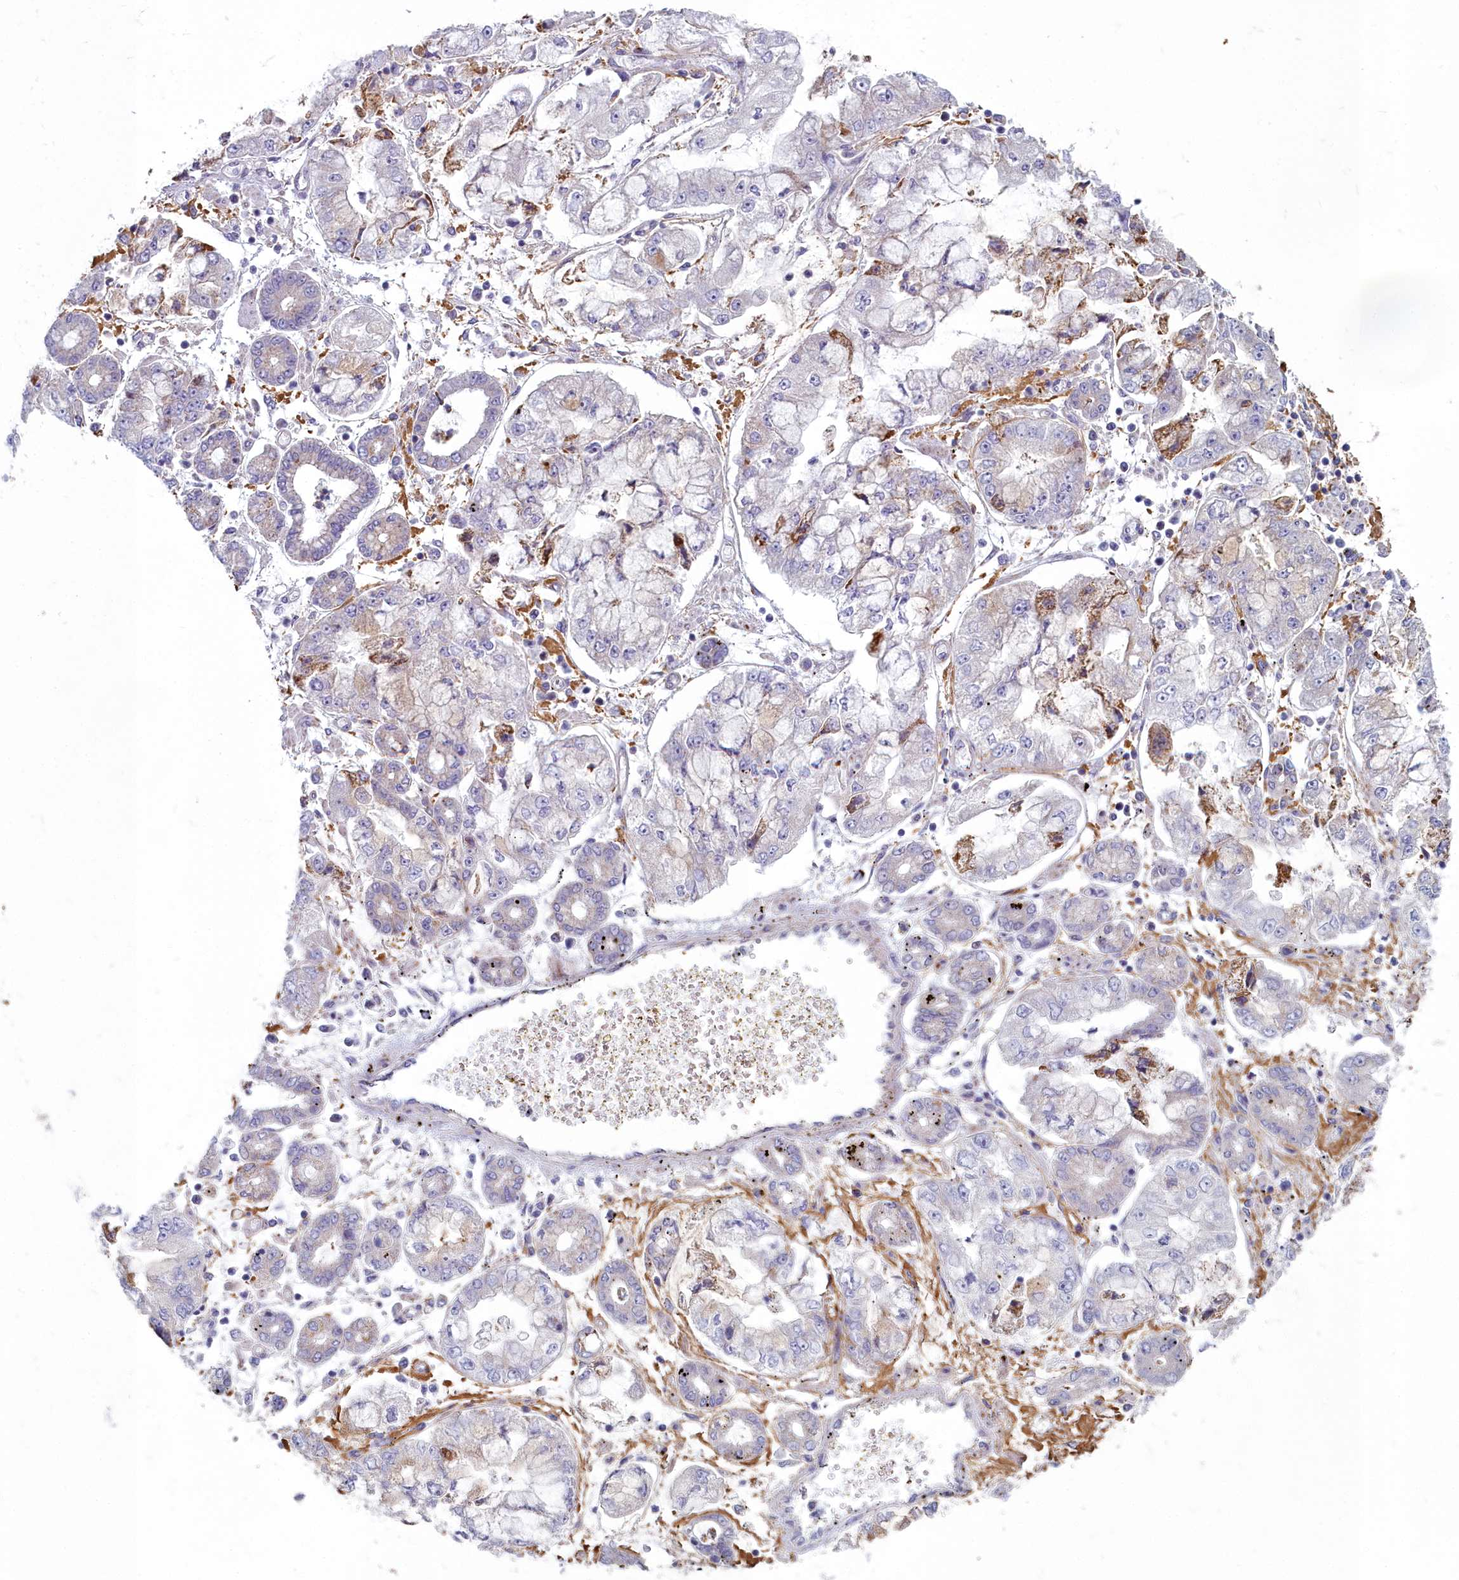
{"staining": {"intensity": "negative", "quantity": "none", "location": "none"}, "tissue": "stomach cancer", "cell_type": "Tumor cells", "image_type": "cancer", "snomed": [{"axis": "morphology", "description": "Adenocarcinoma, NOS"}, {"axis": "topography", "description": "Stomach"}], "caption": "Immunohistochemistry image of neoplastic tissue: human stomach cancer stained with DAB displays no significant protein expression in tumor cells.", "gene": "INSYN2A", "patient": {"sex": "male", "age": 76}}